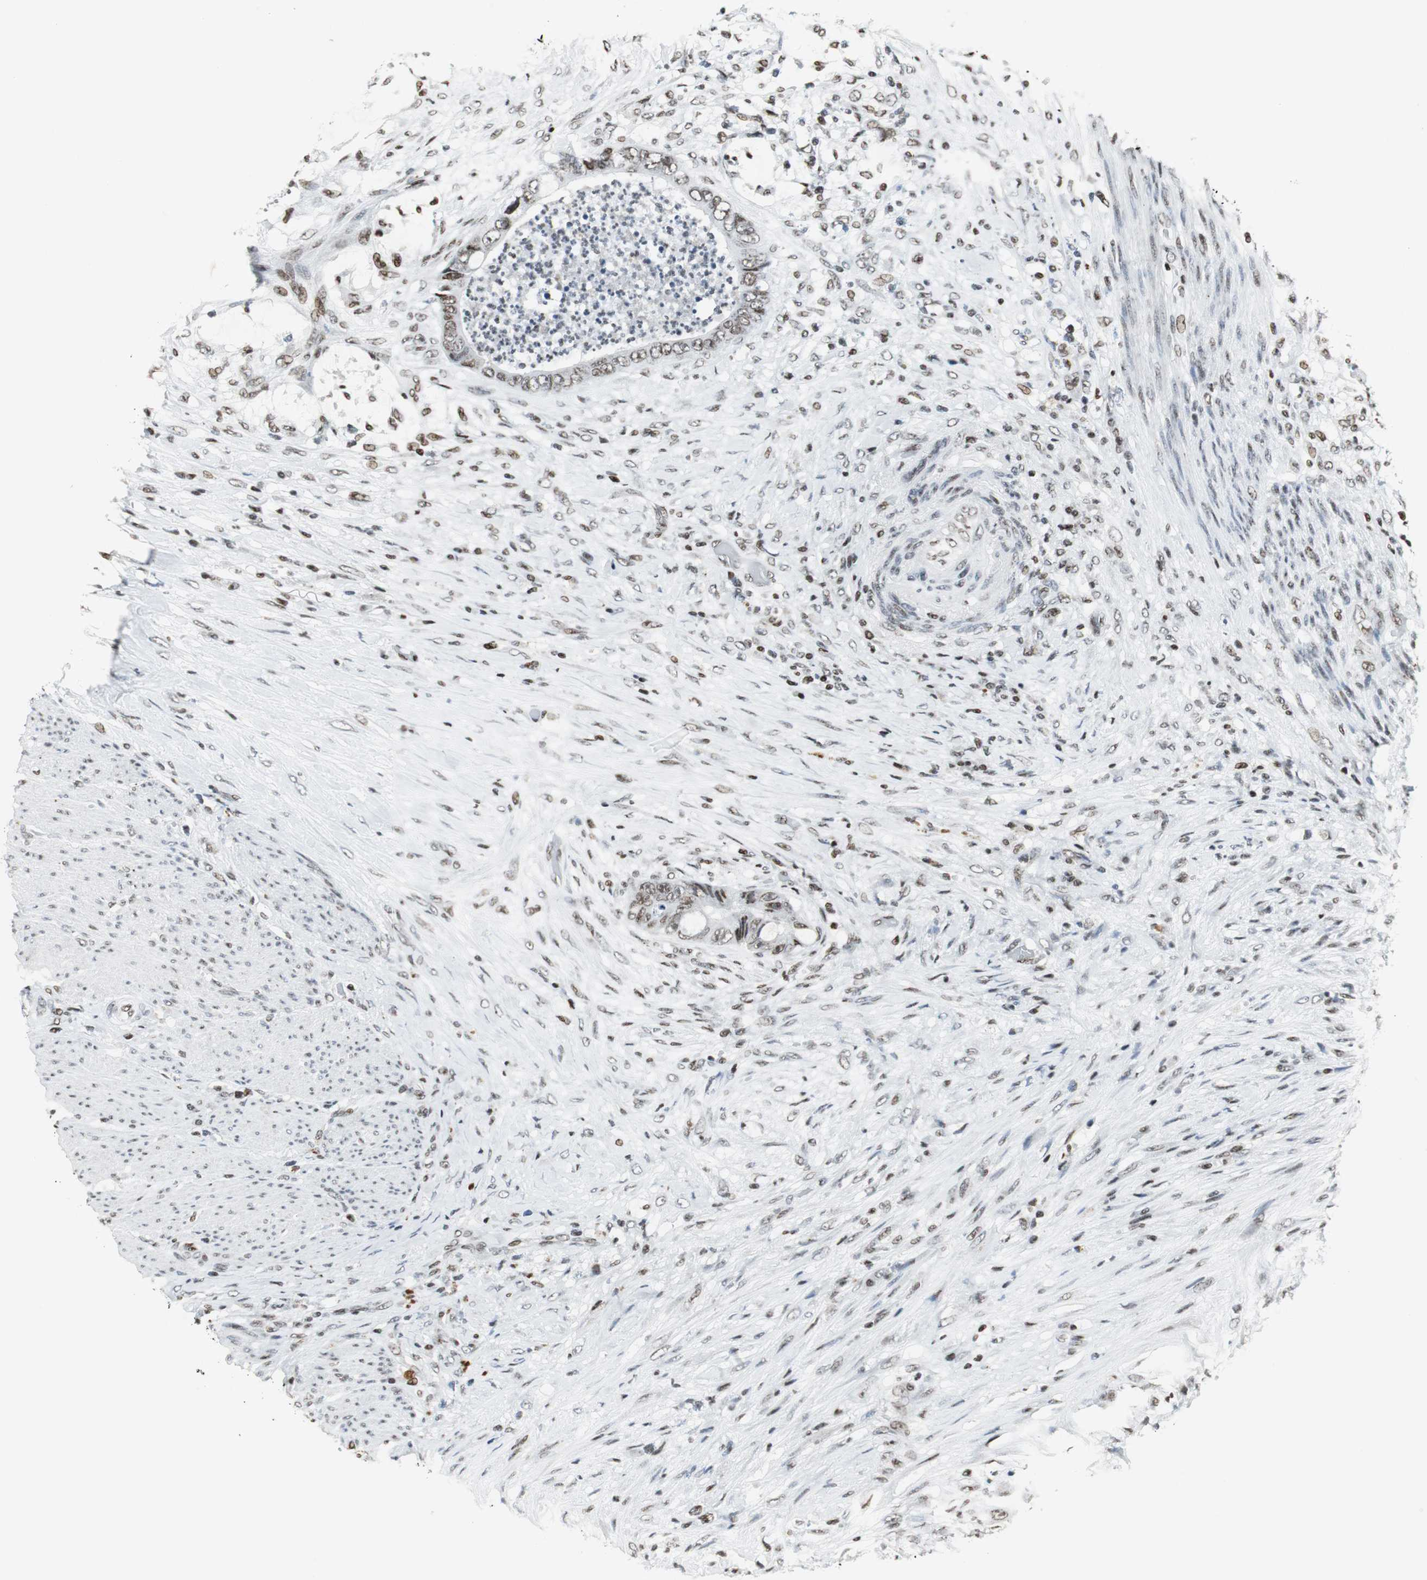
{"staining": {"intensity": "weak", "quantity": "25%-75%", "location": "nuclear"}, "tissue": "colorectal cancer", "cell_type": "Tumor cells", "image_type": "cancer", "snomed": [{"axis": "morphology", "description": "Adenocarcinoma, NOS"}, {"axis": "topography", "description": "Rectum"}], "caption": "A brown stain highlights weak nuclear expression of a protein in adenocarcinoma (colorectal) tumor cells.", "gene": "RBBP4", "patient": {"sex": "female", "age": 77}}